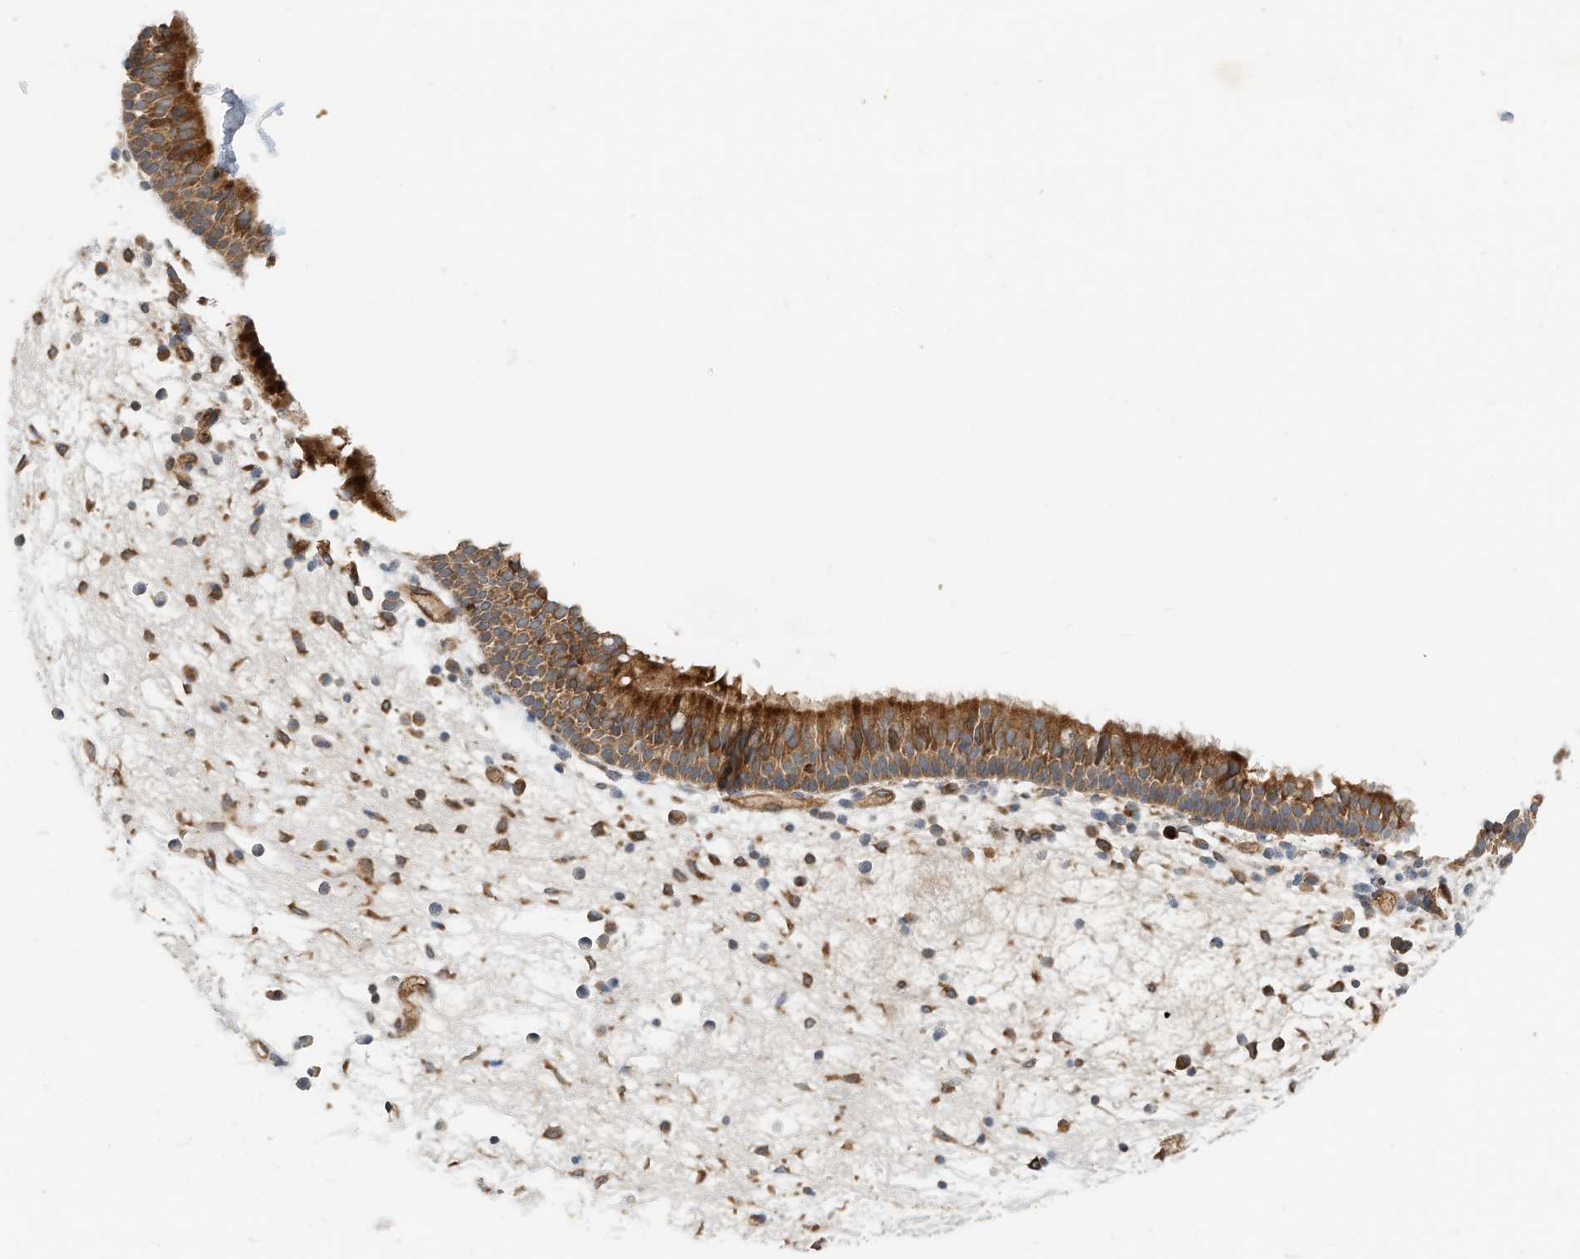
{"staining": {"intensity": "strong", "quantity": ">75%", "location": "cytoplasmic/membranous"}, "tissue": "nasopharynx", "cell_type": "Respiratory epithelial cells", "image_type": "normal", "snomed": [{"axis": "morphology", "description": "Normal tissue, NOS"}, {"axis": "morphology", "description": "Inflammation, NOS"}, {"axis": "morphology", "description": "Malignant melanoma, Metastatic site"}, {"axis": "topography", "description": "Nasopharynx"}], "caption": "The immunohistochemical stain highlights strong cytoplasmic/membranous positivity in respiratory epithelial cells of benign nasopharynx. (Stains: DAB in brown, nuclei in blue, Microscopy: brightfield microscopy at high magnification).", "gene": "CPAMD8", "patient": {"sex": "male", "age": 70}}